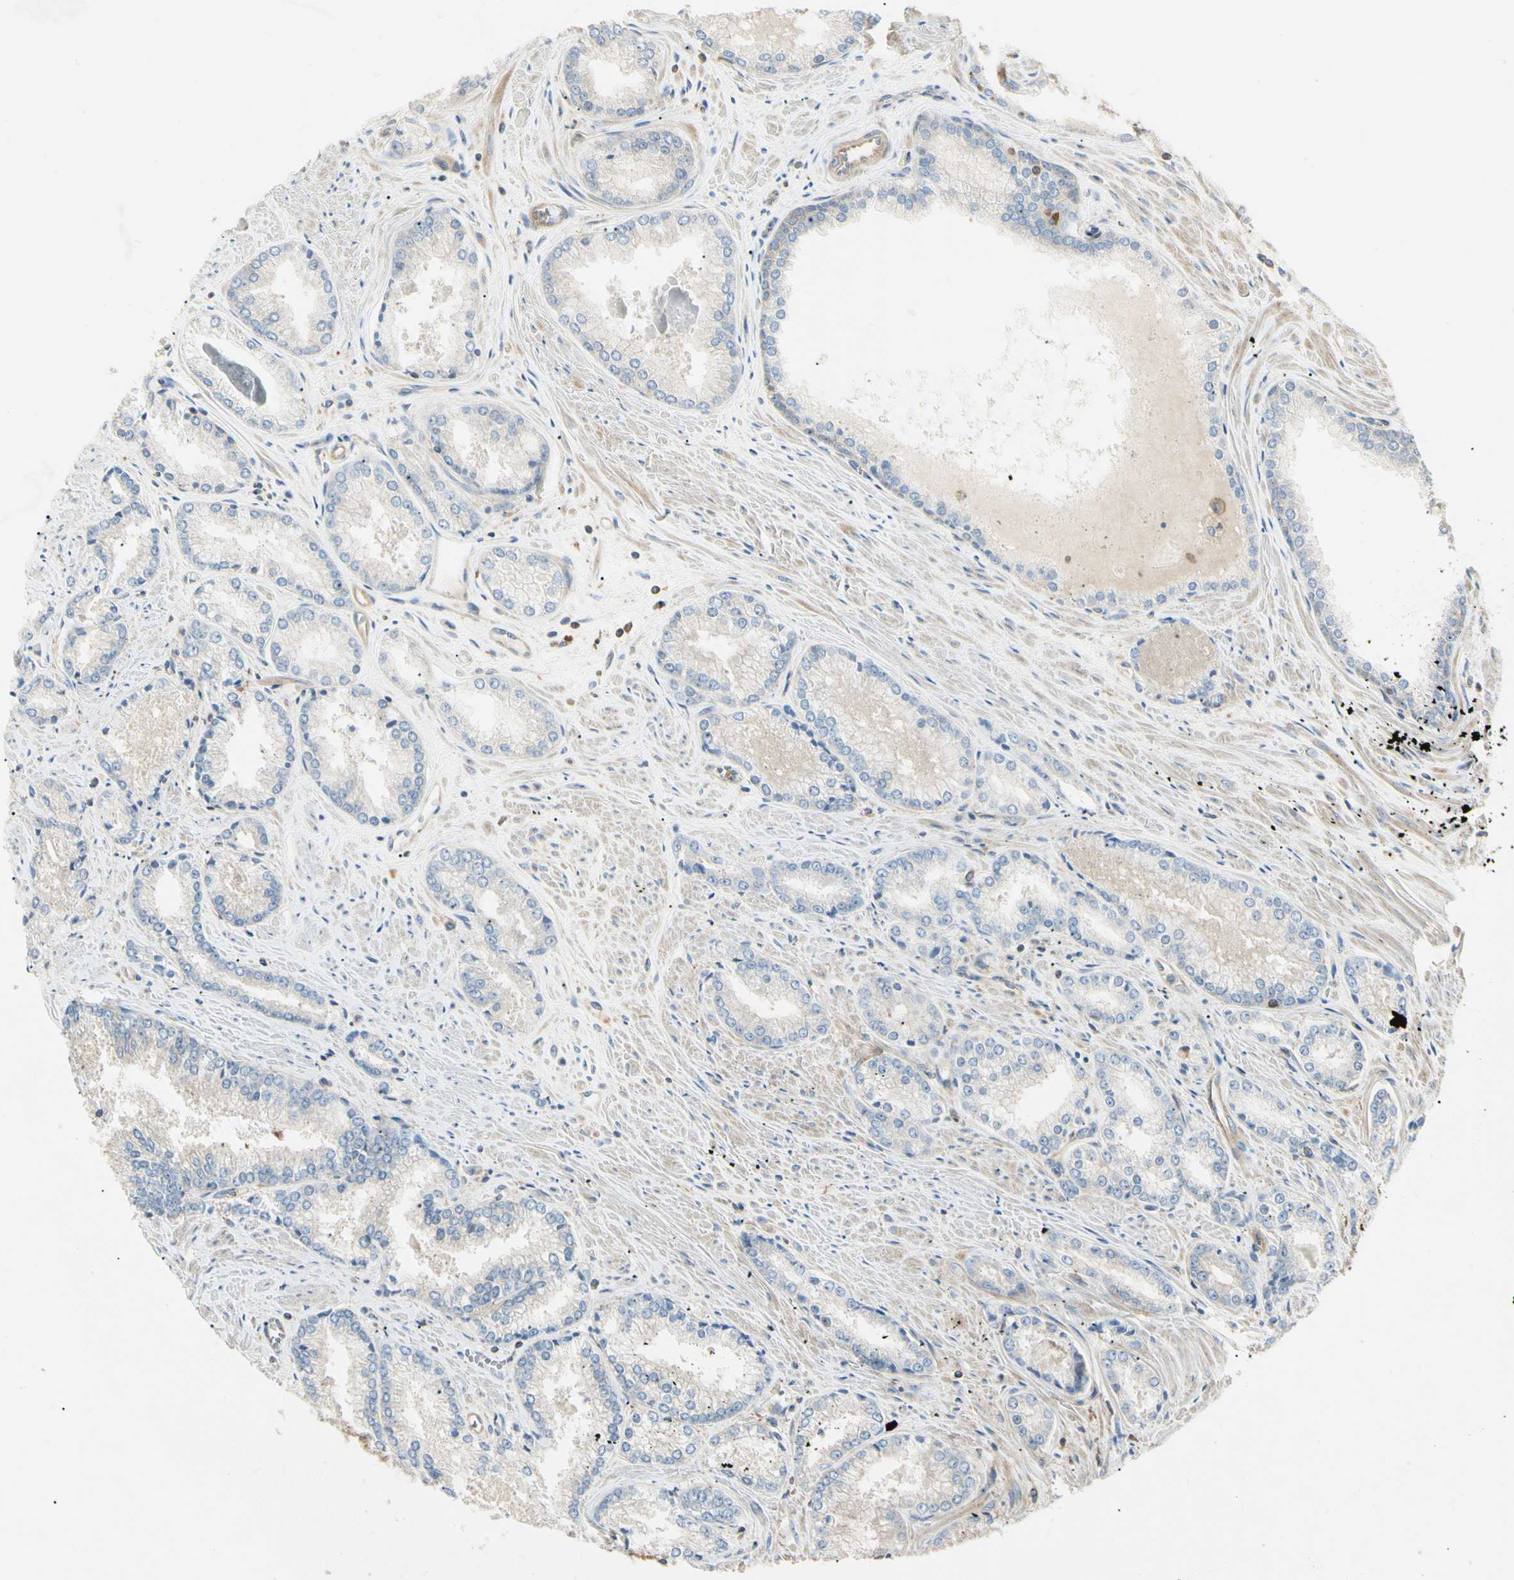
{"staining": {"intensity": "weak", "quantity": "25%-75%", "location": "cytoplasmic/membranous"}, "tissue": "prostate cancer", "cell_type": "Tumor cells", "image_type": "cancer", "snomed": [{"axis": "morphology", "description": "Adenocarcinoma, Low grade"}, {"axis": "topography", "description": "Prostate"}], "caption": "Tumor cells demonstrate low levels of weak cytoplasmic/membranous staining in about 25%-75% of cells in adenocarcinoma (low-grade) (prostate).", "gene": "ARPC2", "patient": {"sex": "male", "age": 64}}